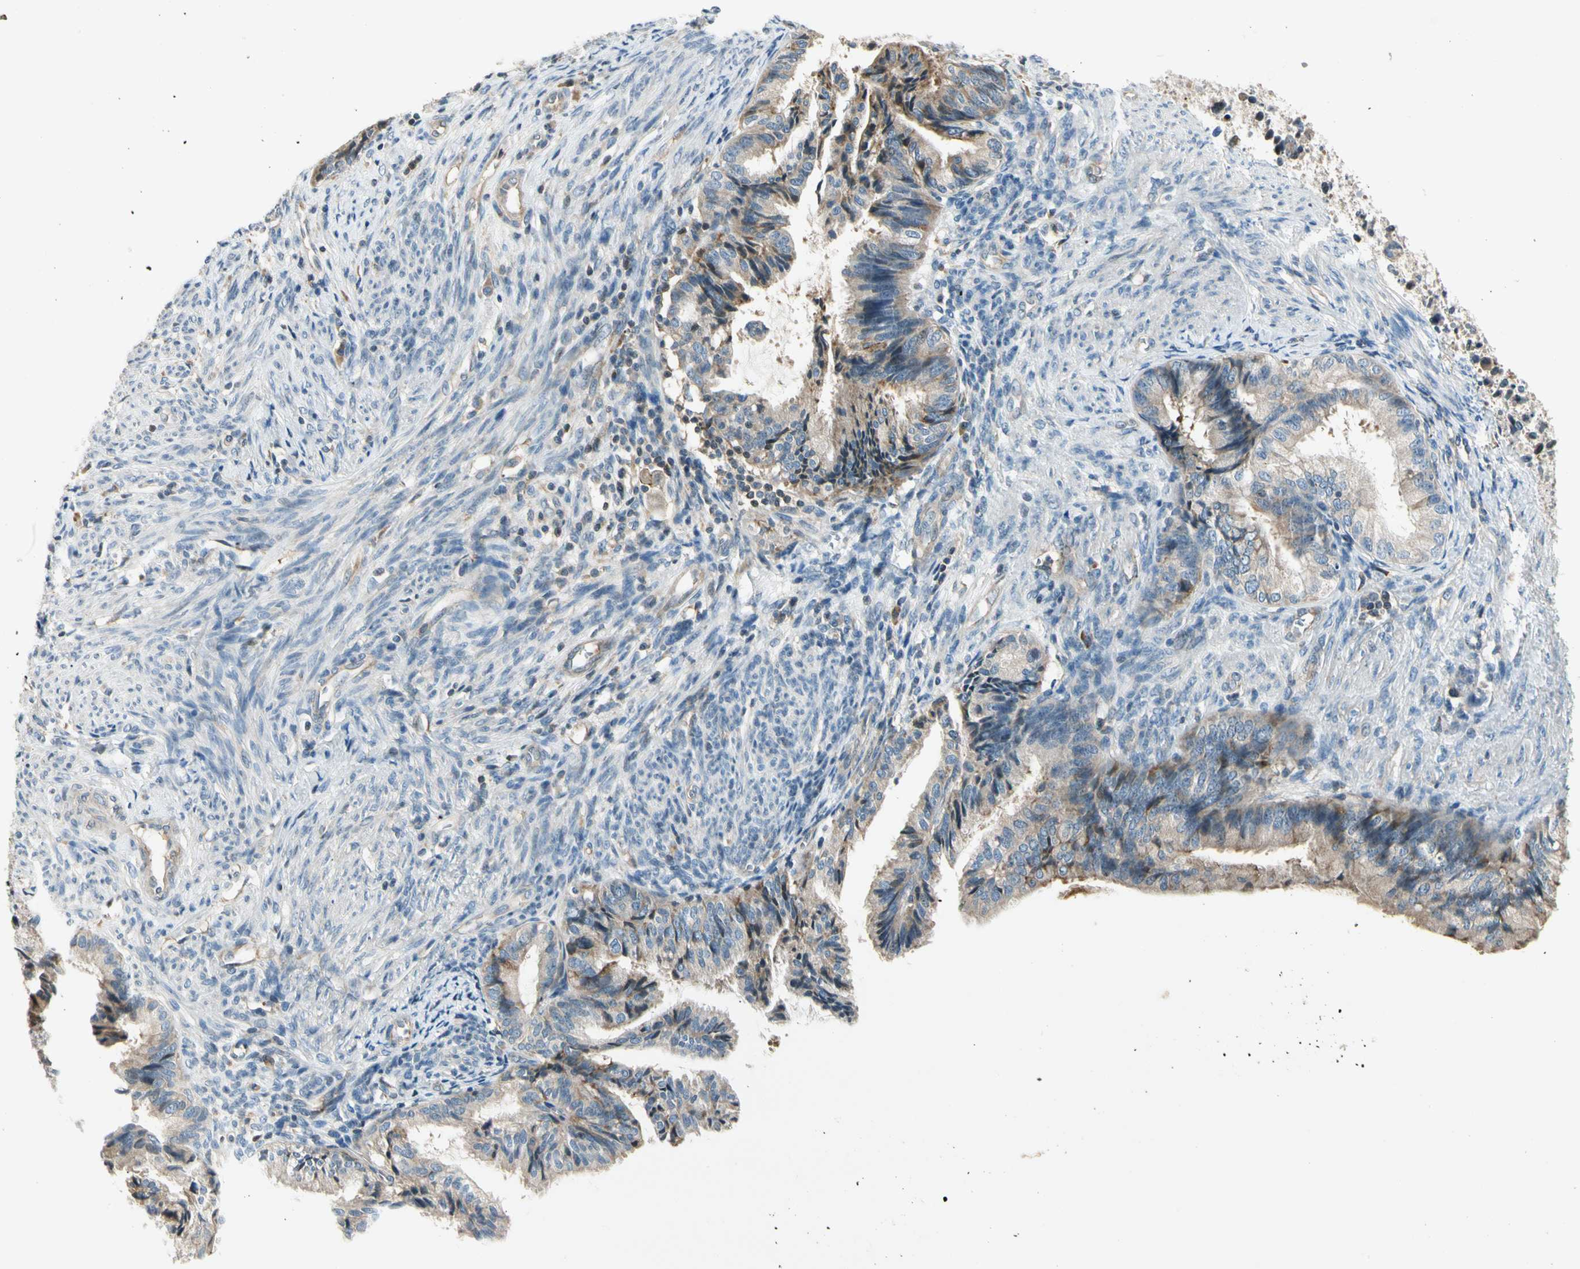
{"staining": {"intensity": "weak", "quantity": ">75%", "location": "cytoplasmic/membranous"}, "tissue": "endometrial cancer", "cell_type": "Tumor cells", "image_type": "cancer", "snomed": [{"axis": "morphology", "description": "Adenocarcinoma, NOS"}, {"axis": "topography", "description": "Endometrium"}], "caption": "Immunohistochemical staining of adenocarcinoma (endometrial) displays weak cytoplasmic/membranous protein positivity in about >75% of tumor cells.", "gene": "CDH6", "patient": {"sex": "female", "age": 86}}